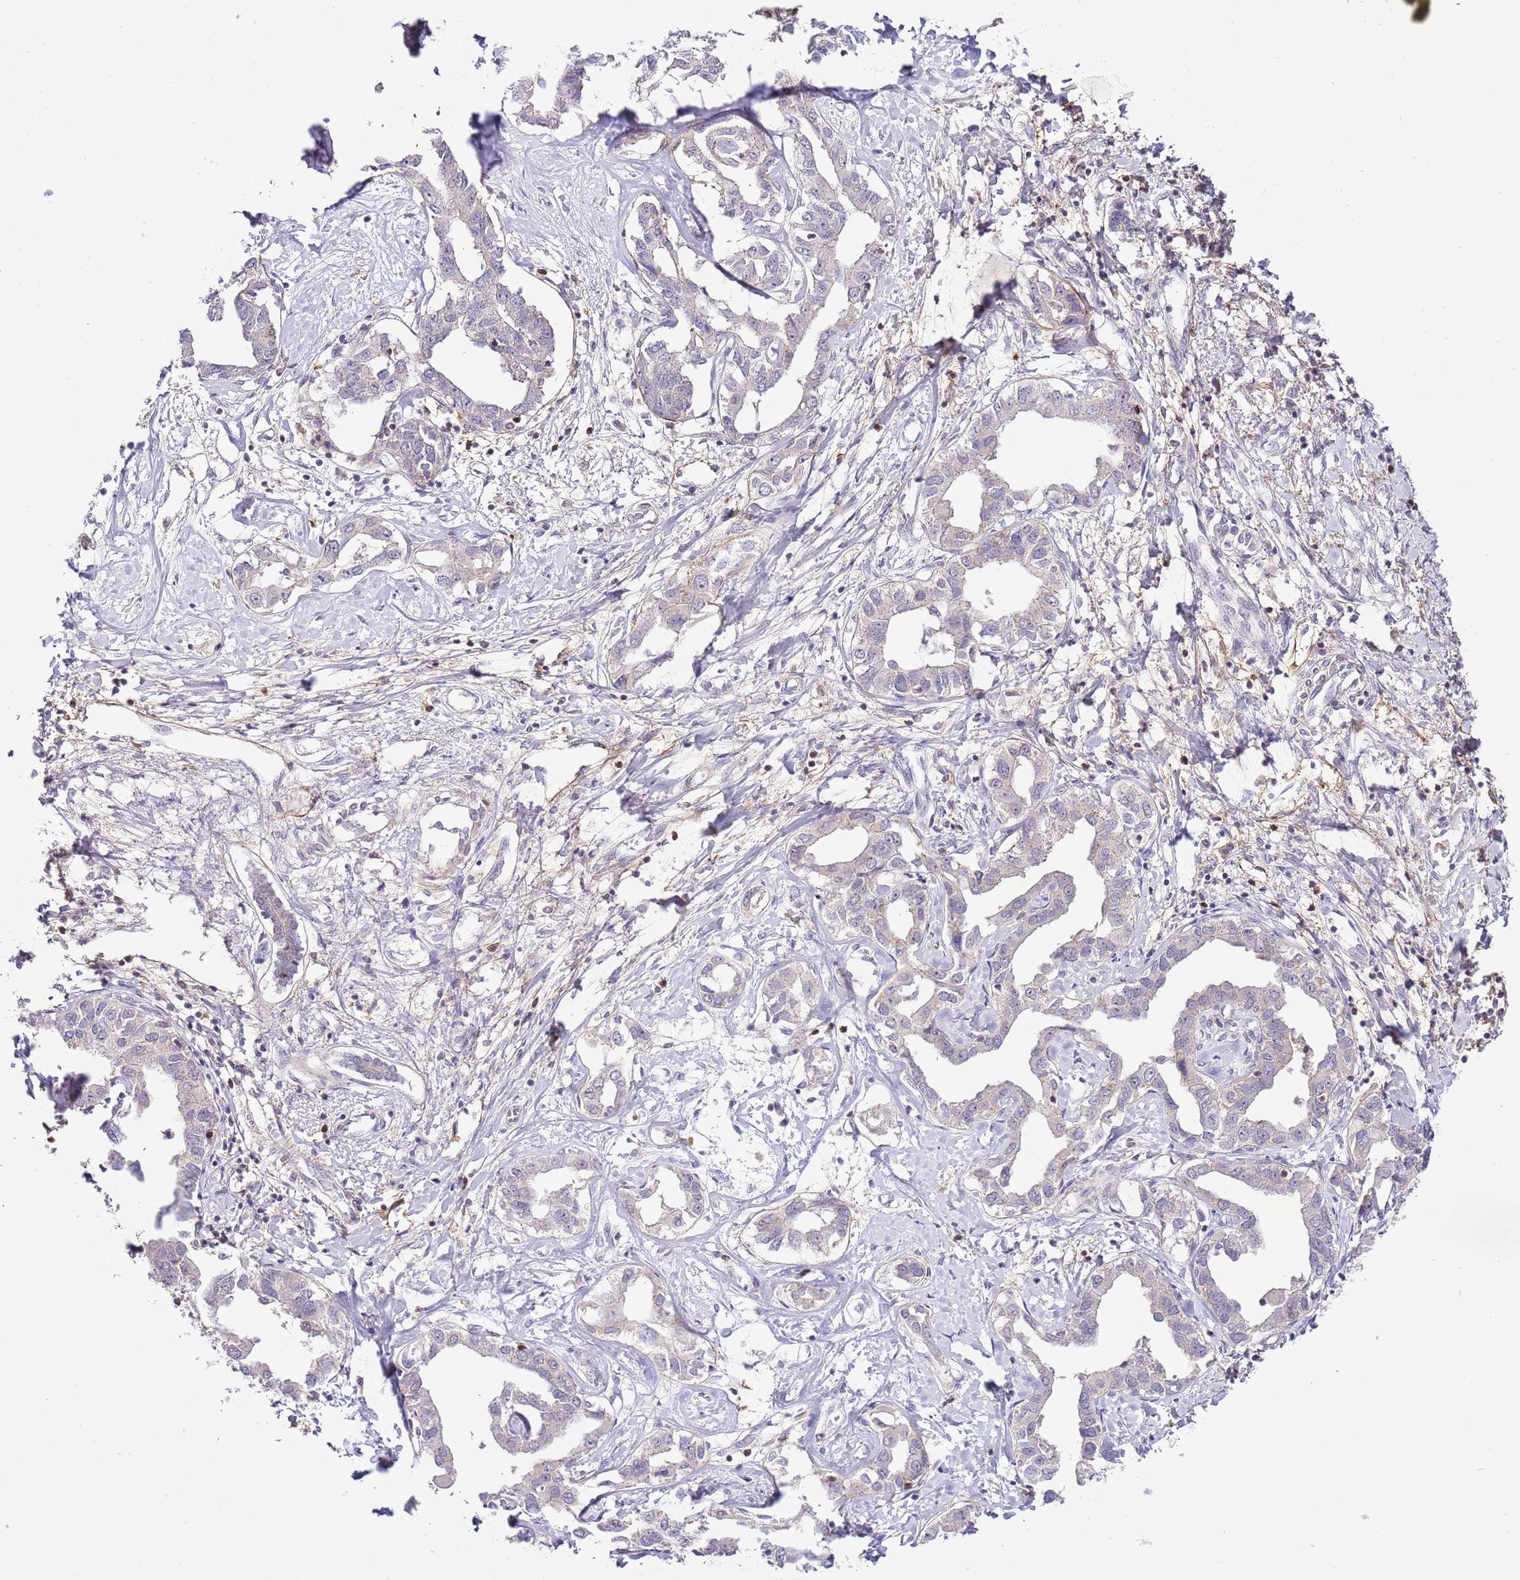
{"staining": {"intensity": "negative", "quantity": "none", "location": "none"}, "tissue": "liver cancer", "cell_type": "Tumor cells", "image_type": "cancer", "snomed": [{"axis": "morphology", "description": "Cholangiocarcinoma"}, {"axis": "topography", "description": "Liver"}], "caption": "Tumor cells show no significant staining in liver cholangiocarcinoma.", "gene": "EFHD1", "patient": {"sex": "male", "age": 59}}